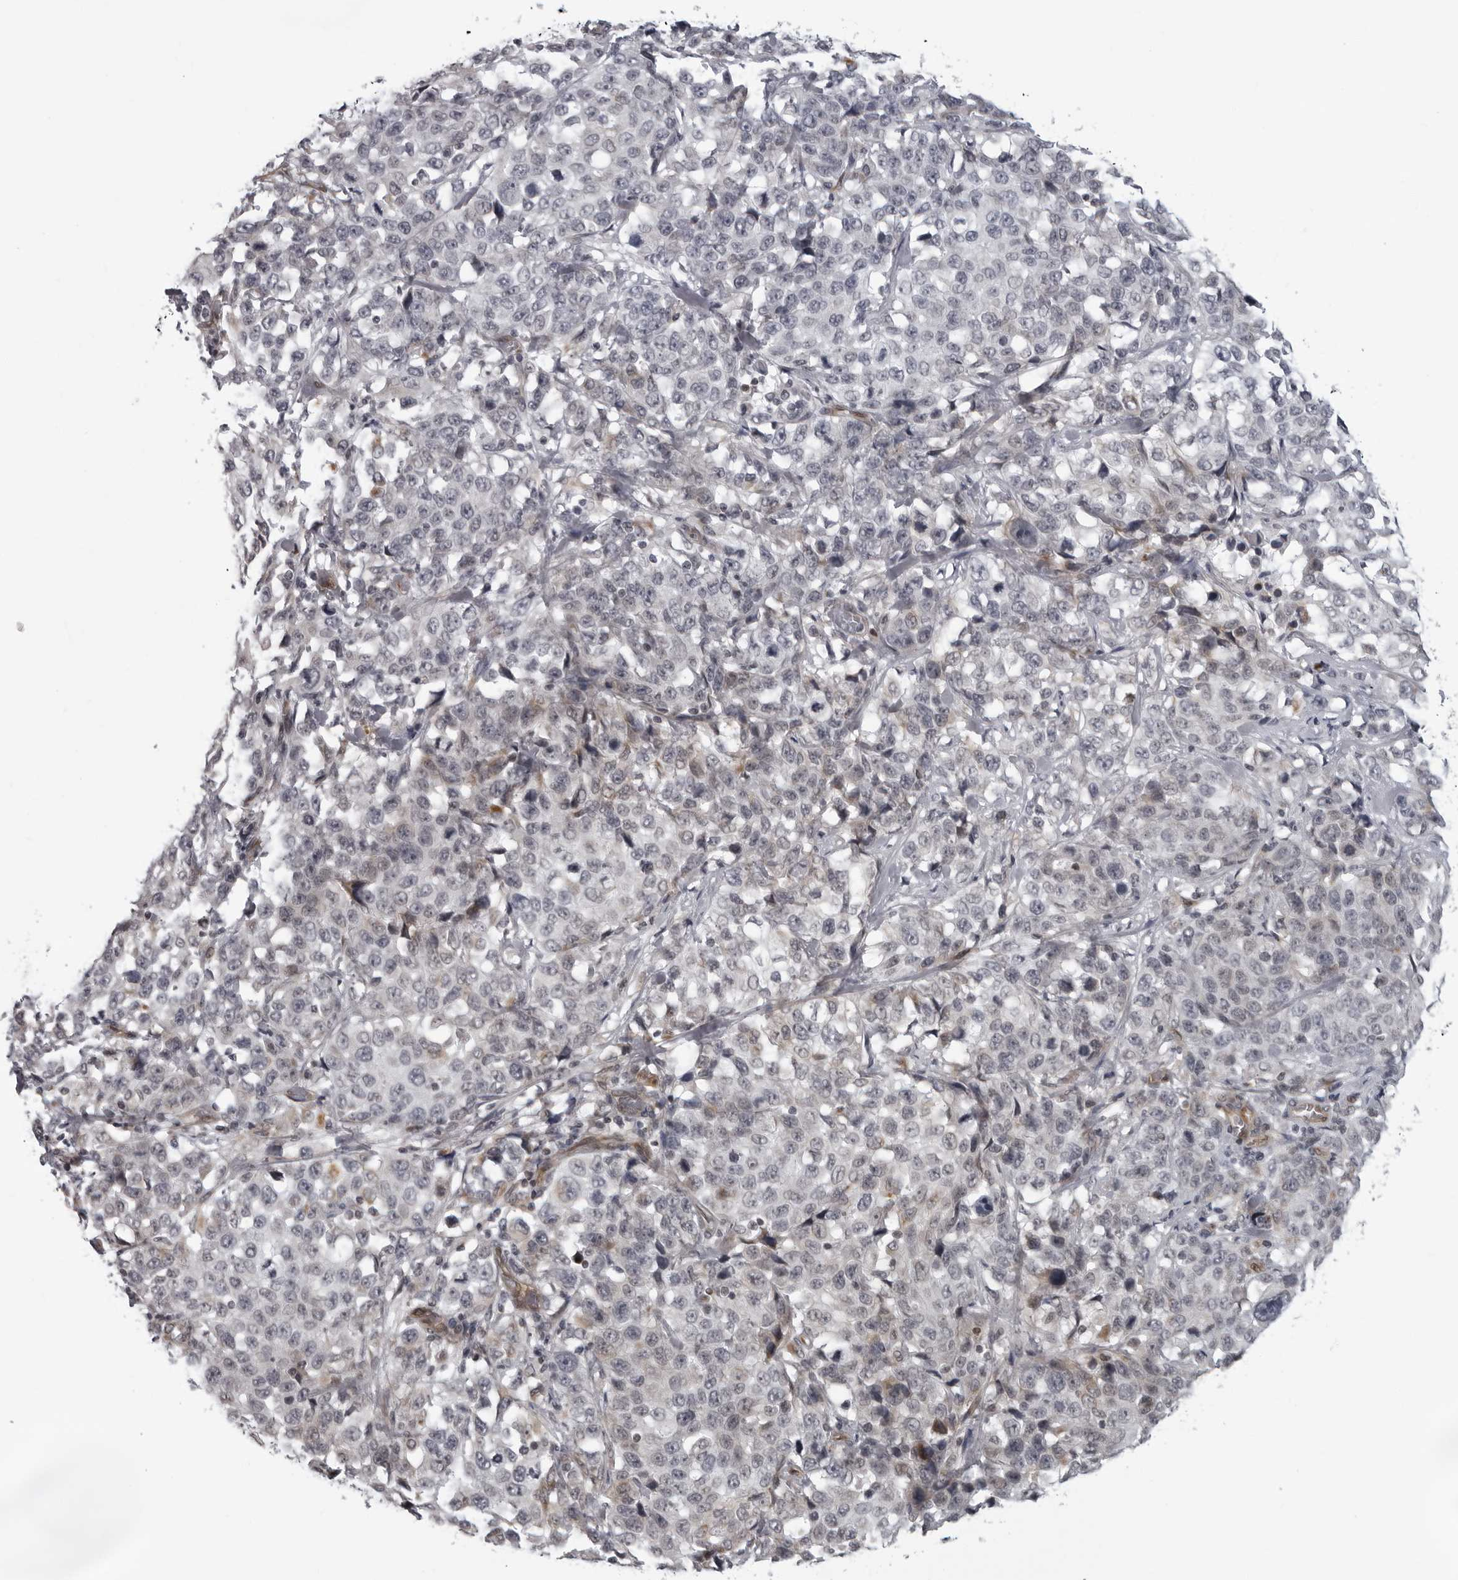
{"staining": {"intensity": "negative", "quantity": "none", "location": "none"}, "tissue": "stomach cancer", "cell_type": "Tumor cells", "image_type": "cancer", "snomed": [{"axis": "morphology", "description": "Normal tissue, NOS"}, {"axis": "morphology", "description": "Adenocarcinoma, NOS"}, {"axis": "topography", "description": "Stomach"}], "caption": "A photomicrograph of stomach adenocarcinoma stained for a protein displays no brown staining in tumor cells. (DAB IHC, high magnification).", "gene": "MAPK12", "patient": {"sex": "male", "age": 48}}